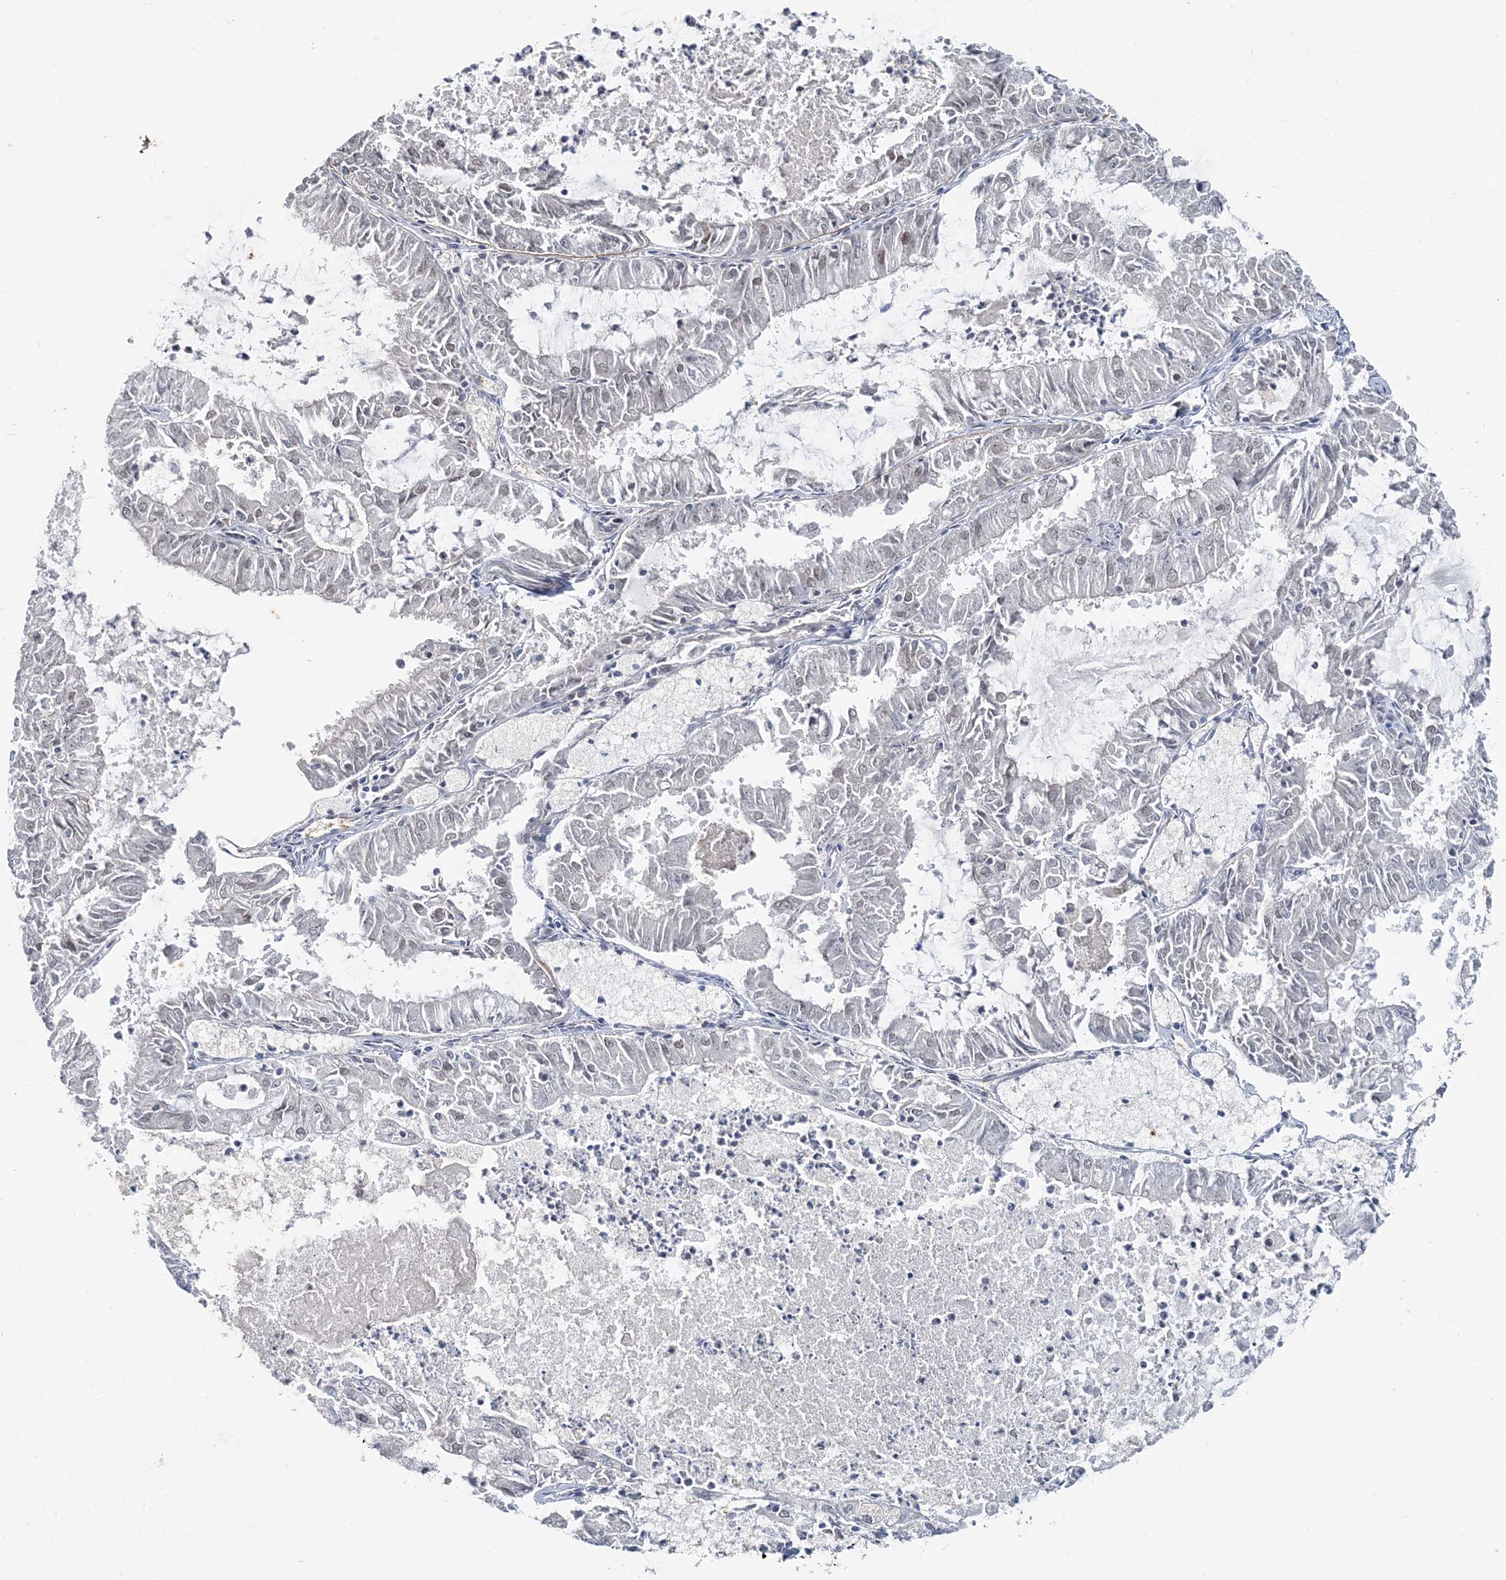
{"staining": {"intensity": "negative", "quantity": "none", "location": "none"}, "tissue": "endometrial cancer", "cell_type": "Tumor cells", "image_type": "cancer", "snomed": [{"axis": "morphology", "description": "Adenocarcinoma, NOS"}, {"axis": "topography", "description": "Endometrium"}], "caption": "The histopathology image reveals no significant expression in tumor cells of endometrial adenocarcinoma. (DAB (3,3'-diaminobenzidine) immunohistochemistry visualized using brightfield microscopy, high magnification).", "gene": "LEXM", "patient": {"sex": "female", "age": 57}}